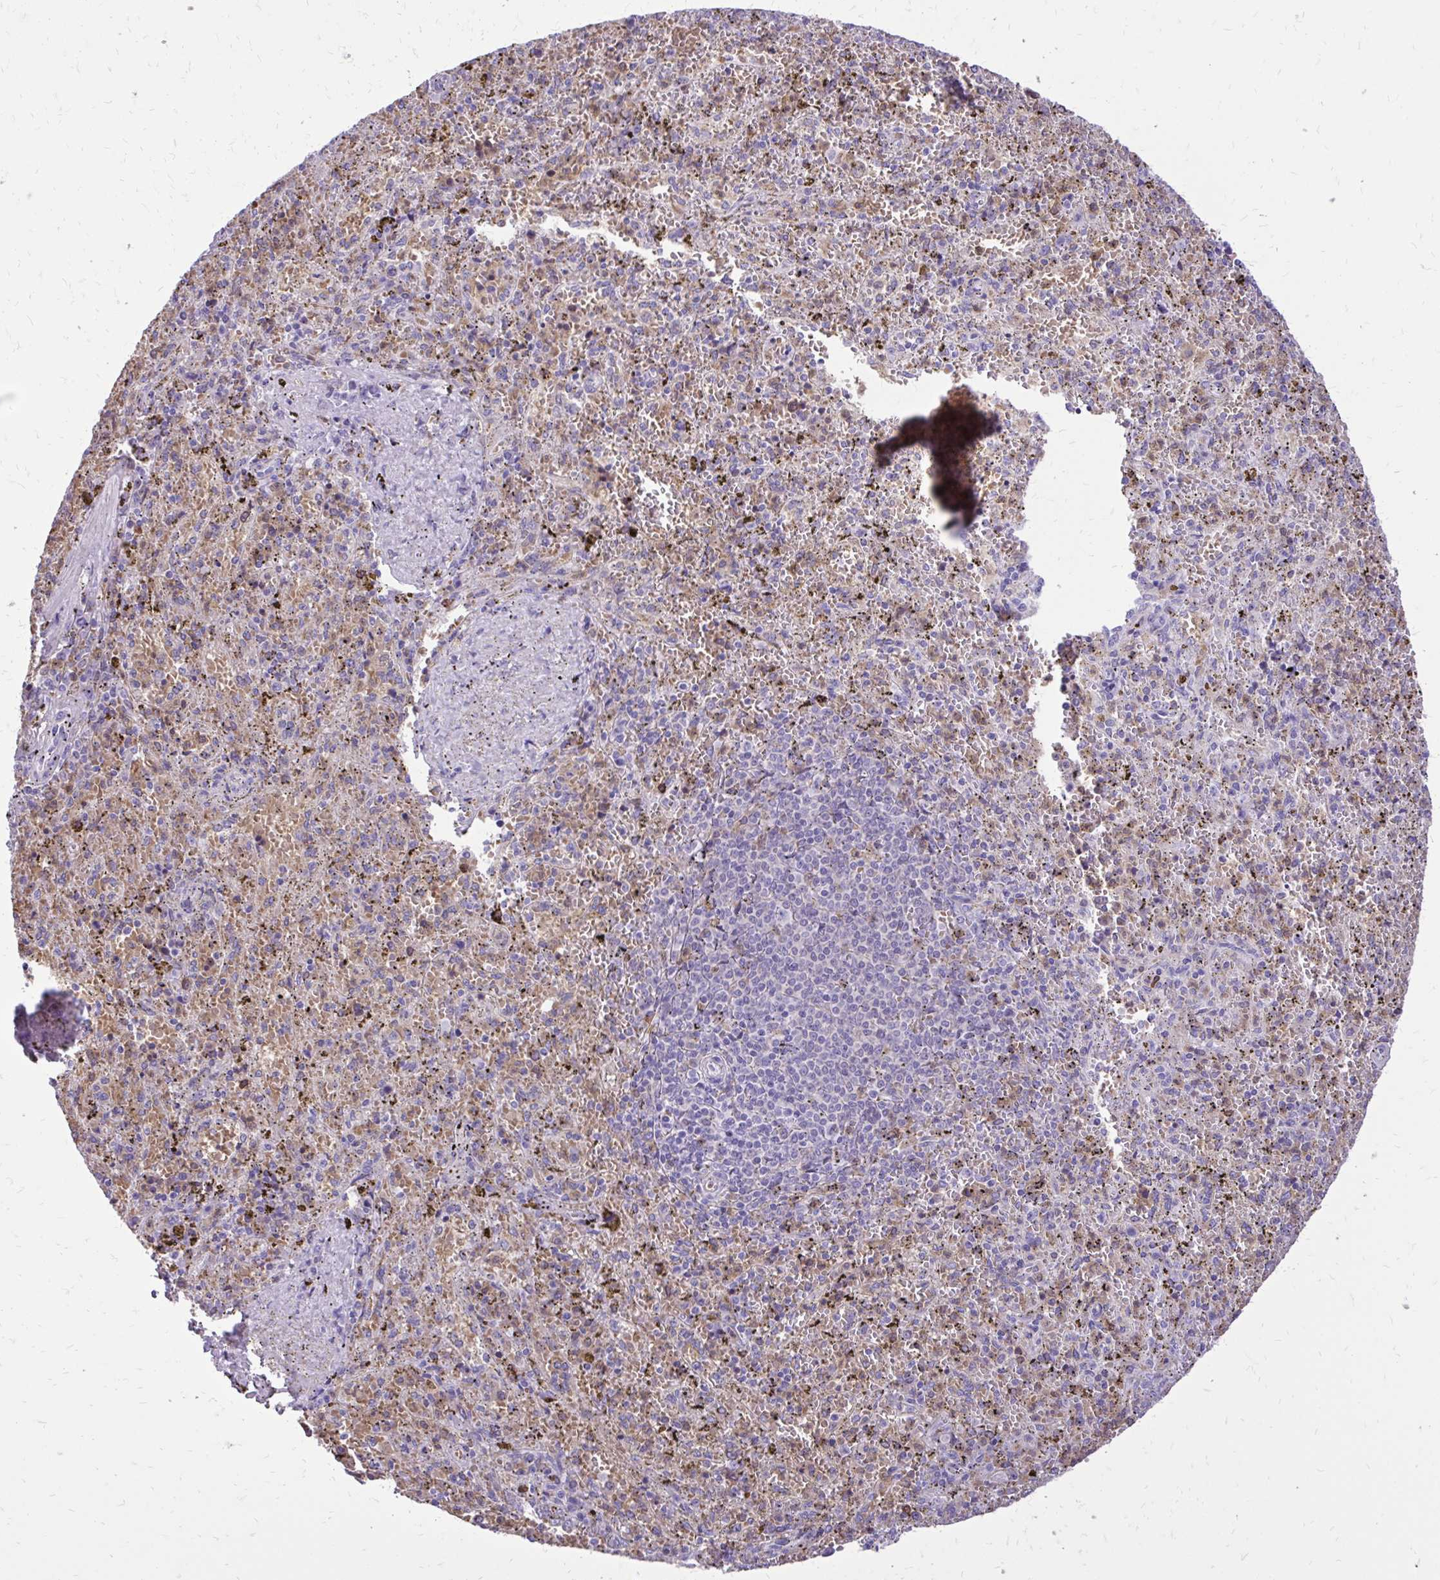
{"staining": {"intensity": "negative", "quantity": "none", "location": "none"}, "tissue": "spleen", "cell_type": "Cells in red pulp", "image_type": "normal", "snomed": [{"axis": "morphology", "description": "Normal tissue, NOS"}, {"axis": "topography", "description": "Spleen"}], "caption": "Immunohistochemistry (IHC) image of normal spleen: spleen stained with DAB demonstrates no significant protein staining in cells in red pulp. (Stains: DAB IHC with hematoxylin counter stain, Microscopy: brightfield microscopy at high magnification).", "gene": "CAT", "patient": {"sex": "female", "age": 50}}